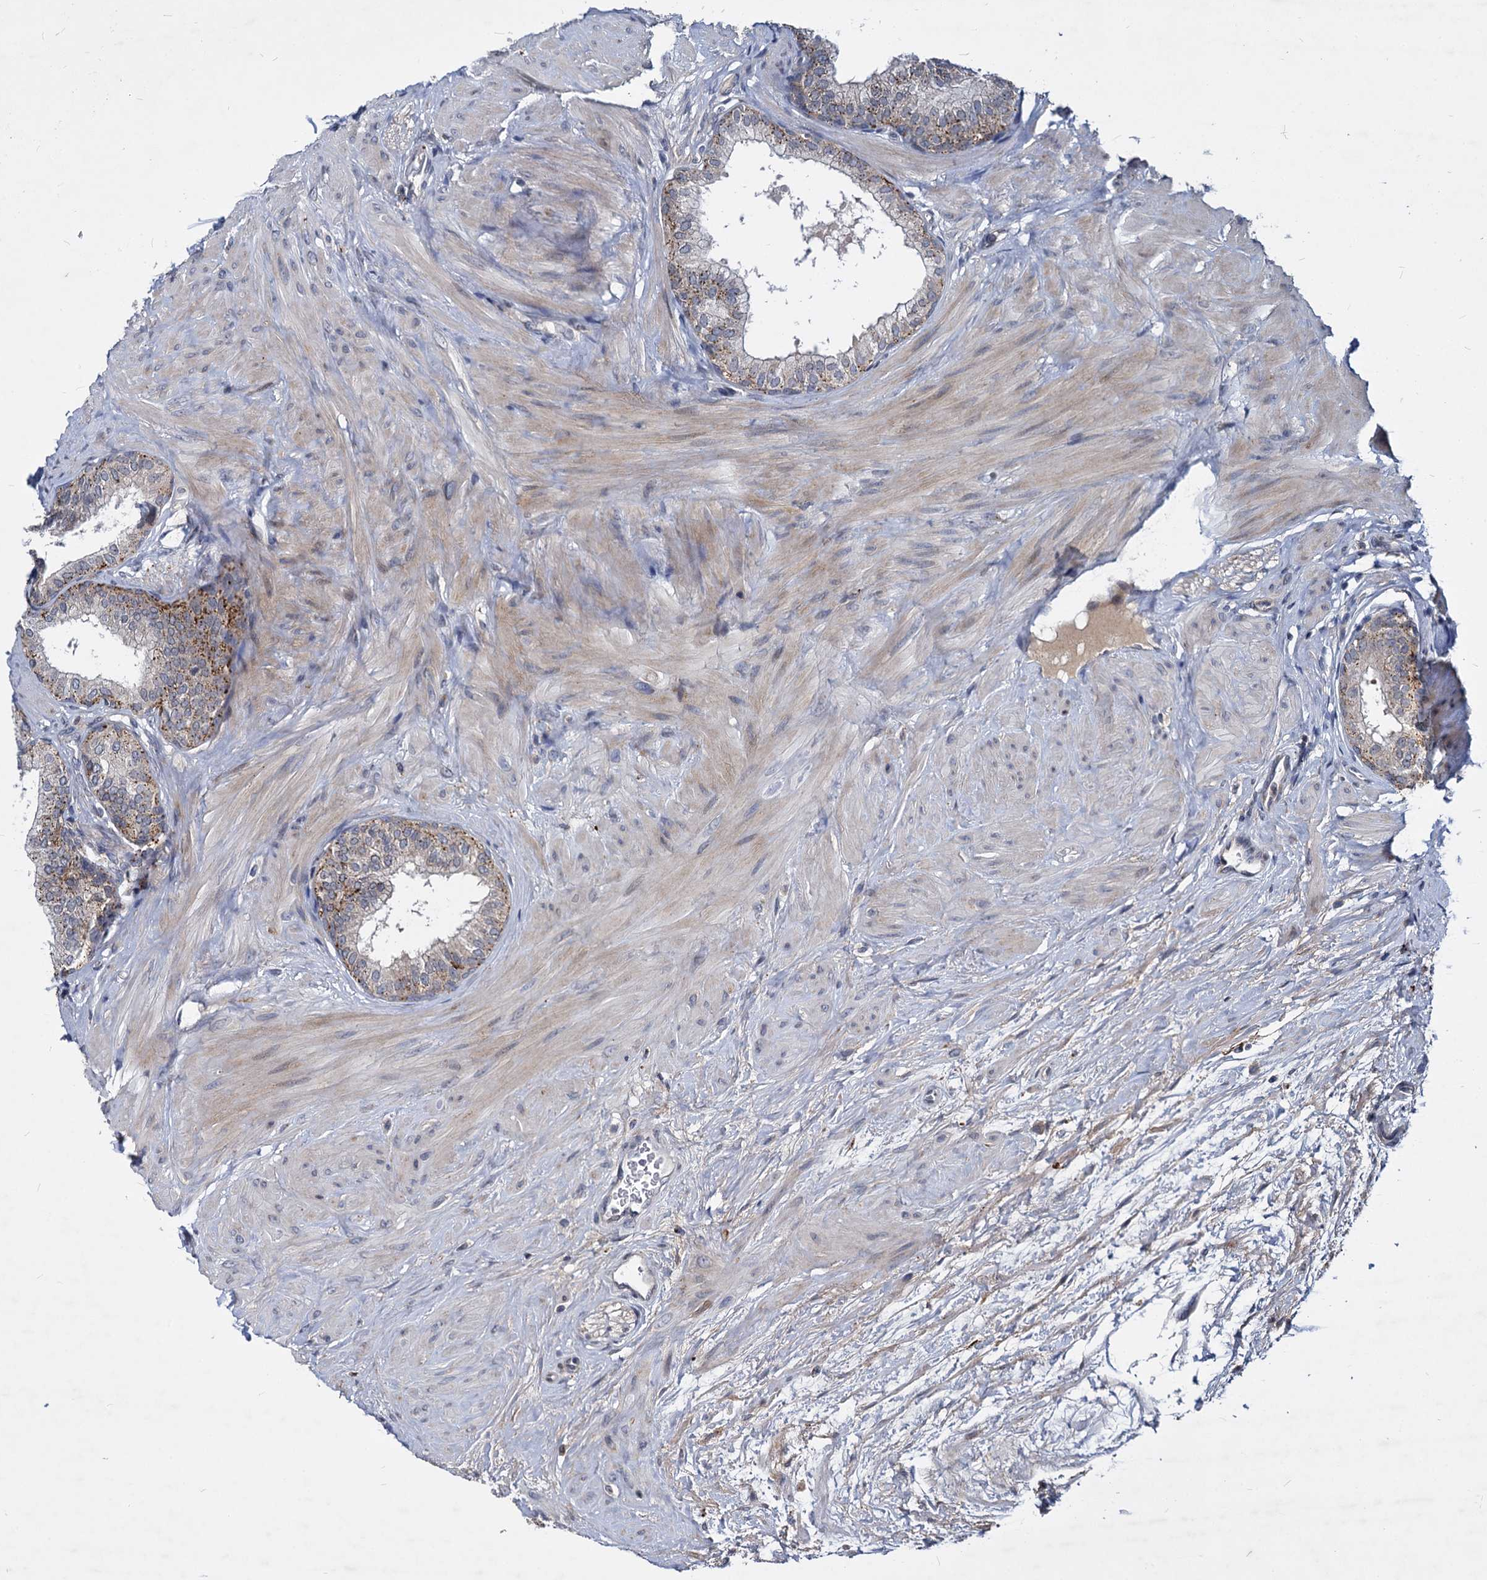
{"staining": {"intensity": "moderate", "quantity": ">75%", "location": "cytoplasmic/membranous"}, "tissue": "prostate", "cell_type": "Glandular cells", "image_type": "normal", "snomed": [{"axis": "morphology", "description": "Normal tissue, NOS"}, {"axis": "topography", "description": "Prostate"}], "caption": "Protein positivity by IHC exhibits moderate cytoplasmic/membranous expression in about >75% of glandular cells in benign prostate.", "gene": "C11orf86", "patient": {"sex": "male", "age": 60}}